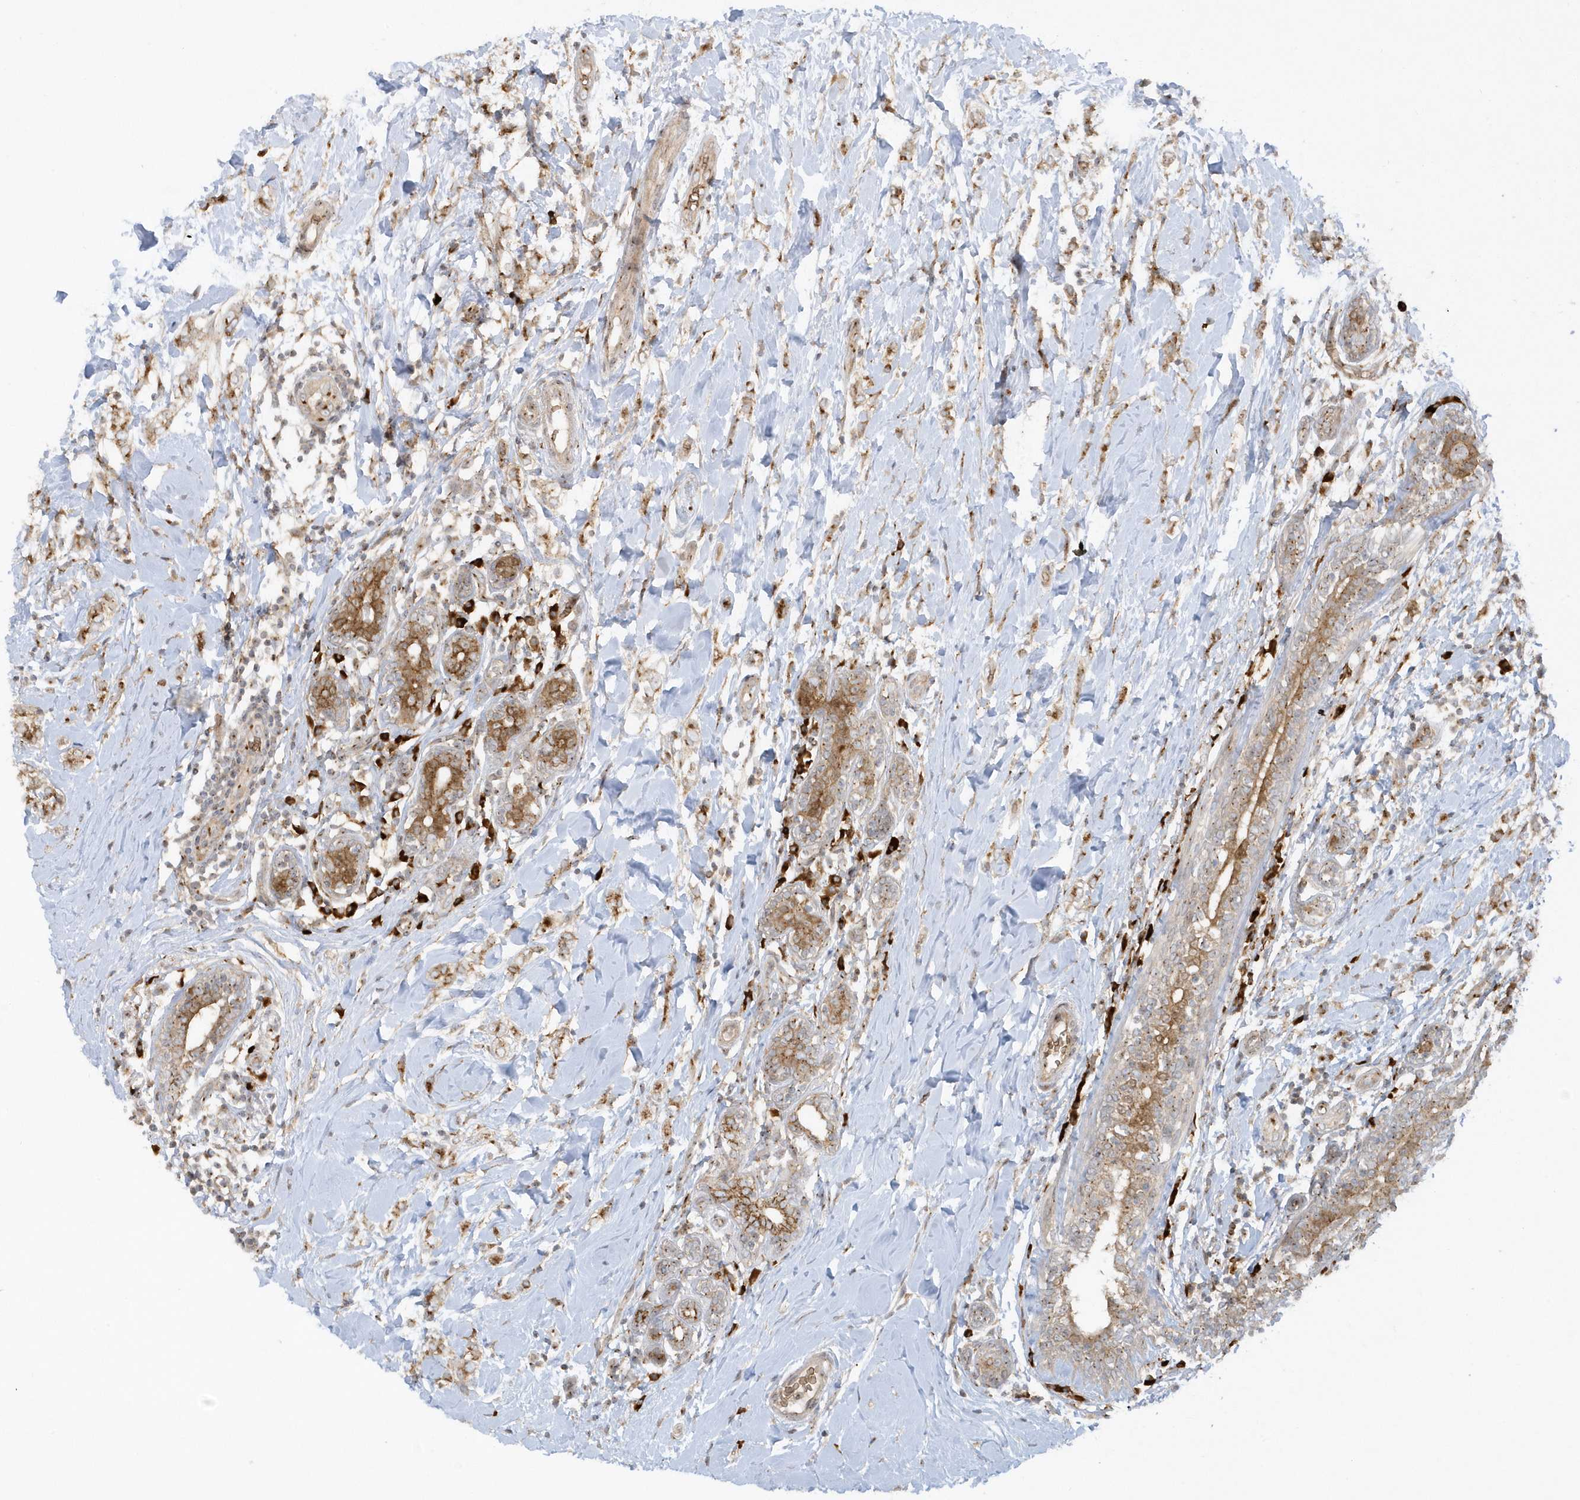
{"staining": {"intensity": "moderate", "quantity": ">75%", "location": "cytoplasmic/membranous"}, "tissue": "breast cancer", "cell_type": "Tumor cells", "image_type": "cancer", "snomed": [{"axis": "morphology", "description": "Normal tissue, NOS"}, {"axis": "morphology", "description": "Lobular carcinoma"}, {"axis": "topography", "description": "Breast"}], "caption": "Breast lobular carcinoma stained with DAB (3,3'-diaminobenzidine) IHC exhibits medium levels of moderate cytoplasmic/membranous expression in approximately >75% of tumor cells.", "gene": "RPP40", "patient": {"sex": "female", "age": 47}}